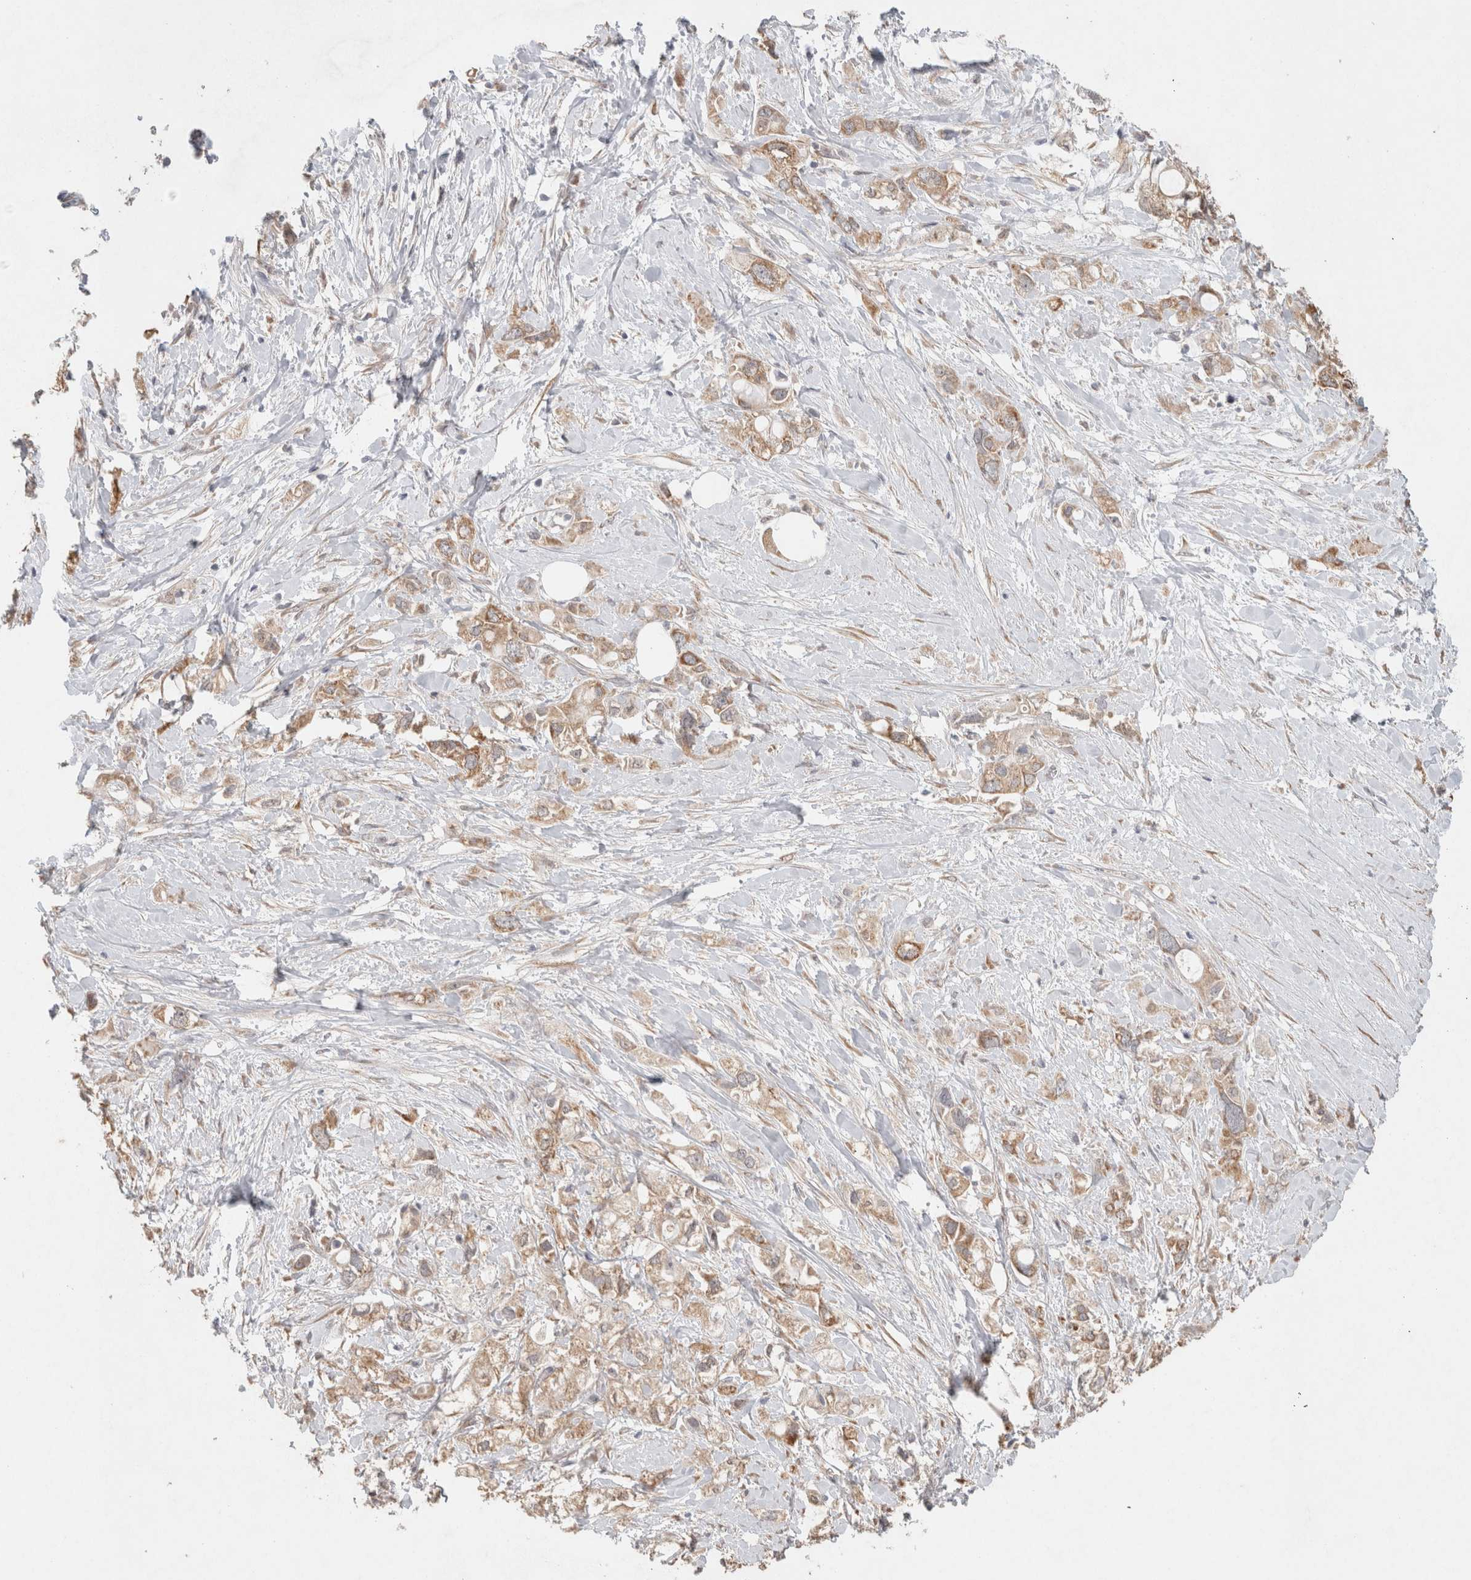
{"staining": {"intensity": "moderate", "quantity": ">75%", "location": "cytoplasmic/membranous"}, "tissue": "pancreatic cancer", "cell_type": "Tumor cells", "image_type": "cancer", "snomed": [{"axis": "morphology", "description": "Adenocarcinoma, NOS"}, {"axis": "topography", "description": "Pancreas"}], "caption": "Protein analysis of pancreatic adenocarcinoma tissue displays moderate cytoplasmic/membranous expression in approximately >75% of tumor cells. (brown staining indicates protein expression, while blue staining denotes nuclei).", "gene": "RAB14", "patient": {"sex": "female", "age": 56}}